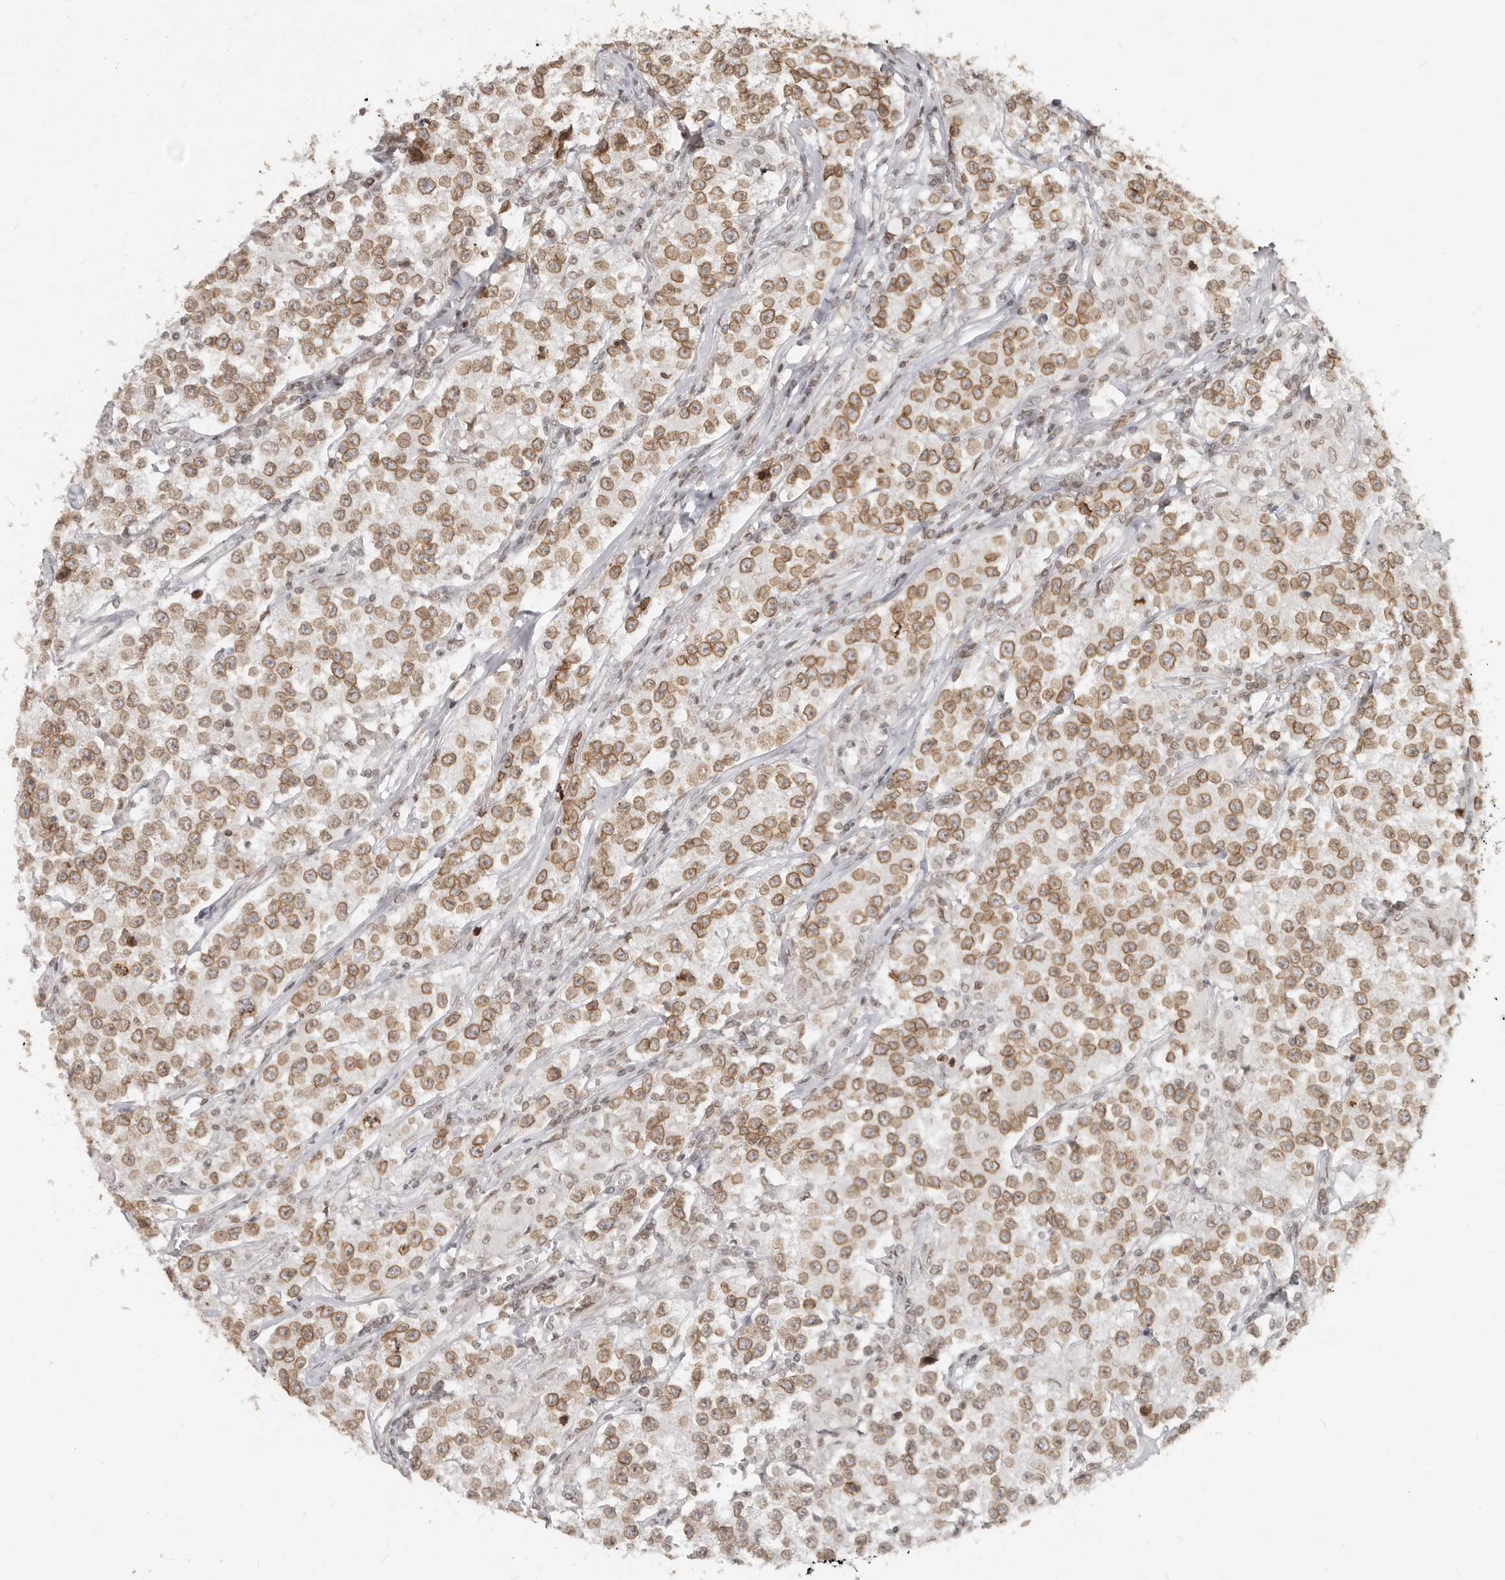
{"staining": {"intensity": "strong", "quantity": ">75%", "location": "cytoplasmic/membranous,nuclear"}, "tissue": "testis cancer", "cell_type": "Tumor cells", "image_type": "cancer", "snomed": [{"axis": "morphology", "description": "Seminoma, NOS"}, {"axis": "morphology", "description": "Carcinoma, Embryonal, NOS"}, {"axis": "topography", "description": "Testis"}], "caption": "Human testis cancer stained with a brown dye demonstrates strong cytoplasmic/membranous and nuclear positive positivity in about >75% of tumor cells.", "gene": "NUP153", "patient": {"sex": "male", "age": 43}}